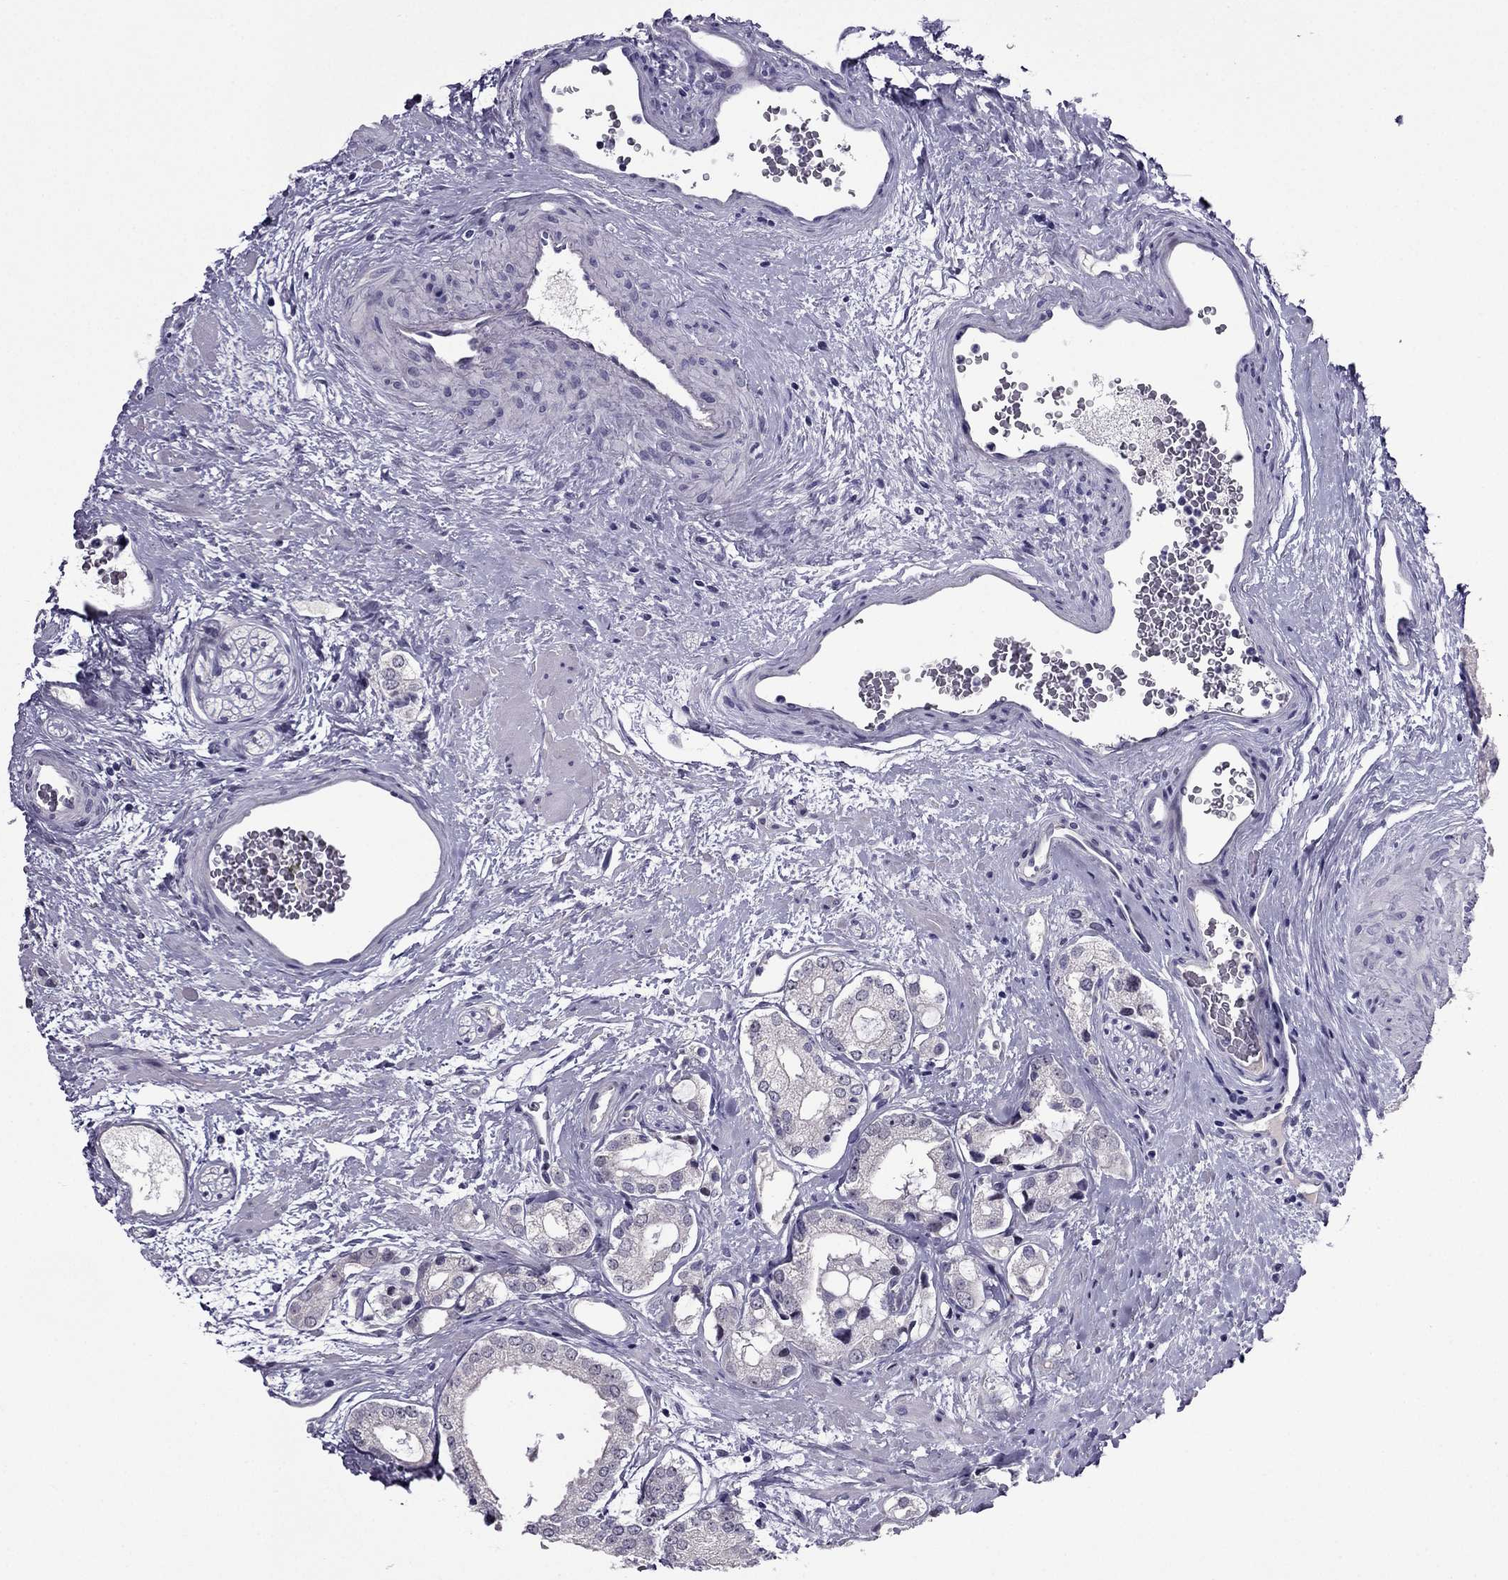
{"staining": {"intensity": "negative", "quantity": "none", "location": "none"}, "tissue": "prostate cancer", "cell_type": "Tumor cells", "image_type": "cancer", "snomed": [{"axis": "morphology", "description": "Adenocarcinoma, NOS"}, {"axis": "topography", "description": "Prostate"}], "caption": "Histopathology image shows no protein expression in tumor cells of prostate cancer (adenocarcinoma) tissue.", "gene": "MYBPH", "patient": {"sex": "male", "age": 66}}